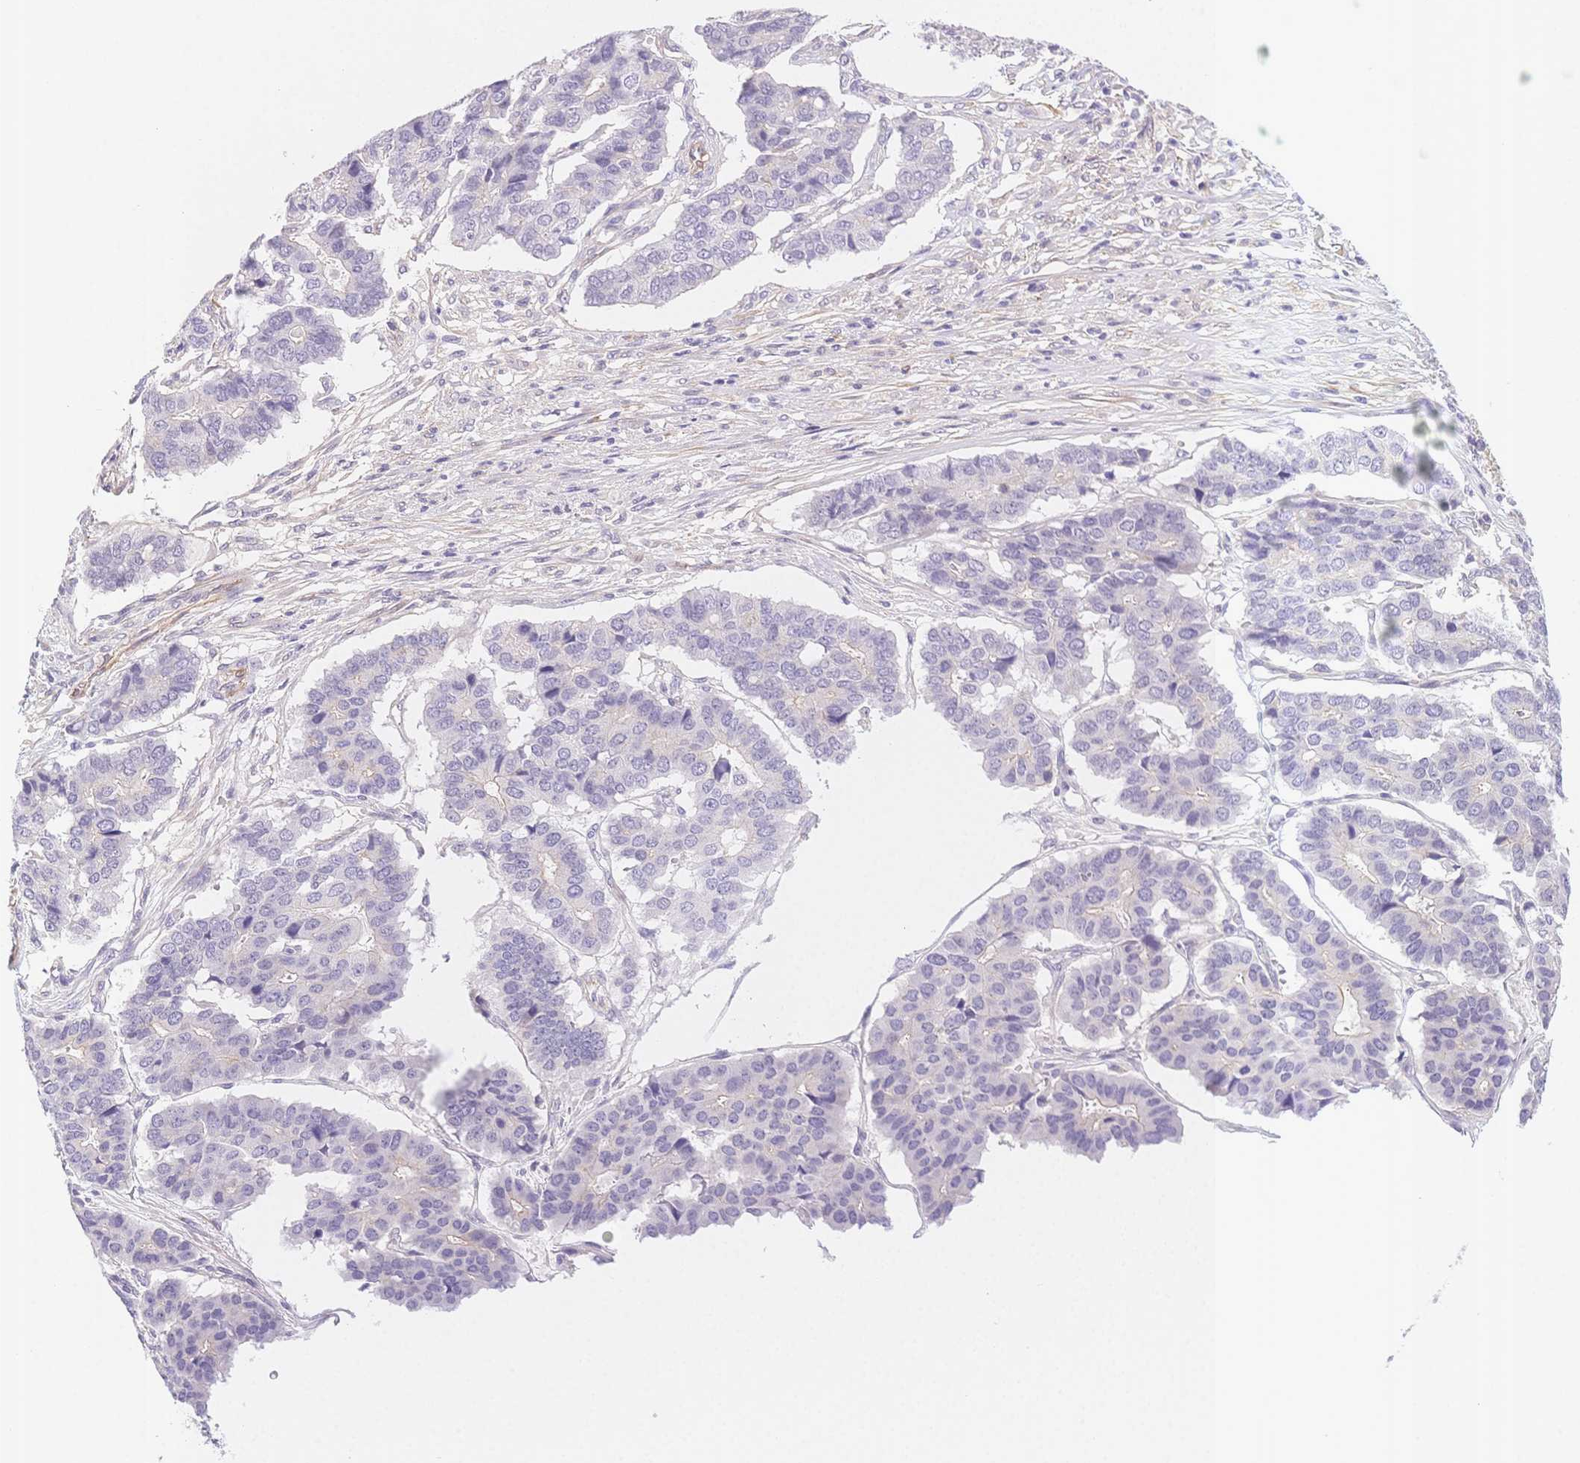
{"staining": {"intensity": "negative", "quantity": "none", "location": "none"}, "tissue": "pancreatic cancer", "cell_type": "Tumor cells", "image_type": "cancer", "snomed": [{"axis": "morphology", "description": "Adenocarcinoma, NOS"}, {"axis": "topography", "description": "Pancreas"}], "caption": "Immunohistochemistry (IHC) photomicrograph of human pancreatic adenocarcinoma stained for a protein (brown), which shows no expression in tumor cells.", "gene": "CSN1S1", "patient": {"sex": "male", "age": 50}}